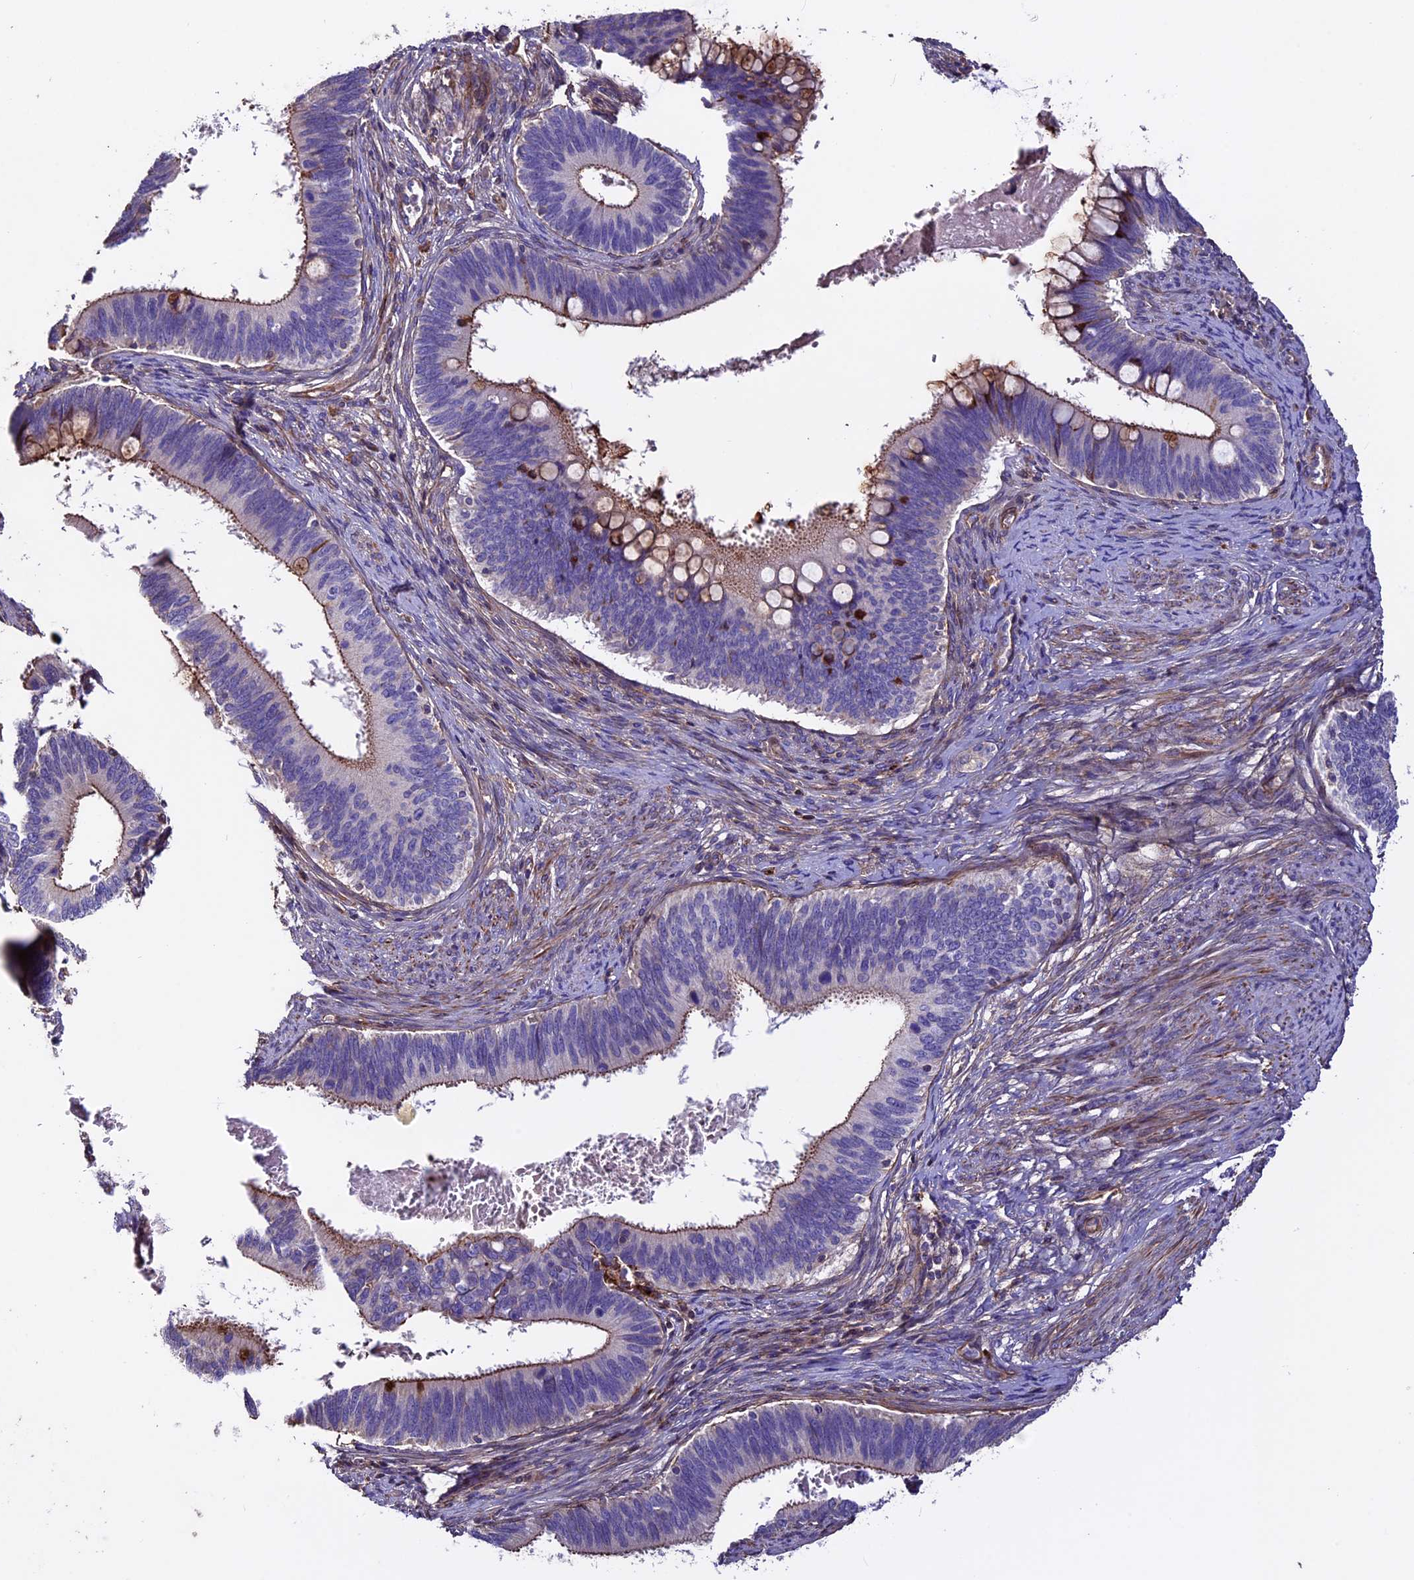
{"staining": {"intensity": "weak", "quantity": "25%-75%", "location": "cytoplasmic/membranous"}, "tissue": "cervical cancer", "cell_type": "Tumor cells", "image_type": "cancer", "snomed": [{"axis": "morphology", "description": "Adenocarcinoma, NOS"}, {"axis": "topography", "description": "Cervix"}], "caption": "Cervical cancer stained with immunohistochemistry exhibits weak cytoplasmic/membranous expression in approximately 25%-75% of tumor cells.", "gene": "EVA1B", "patient": {"sex": "female", "age": 42}}